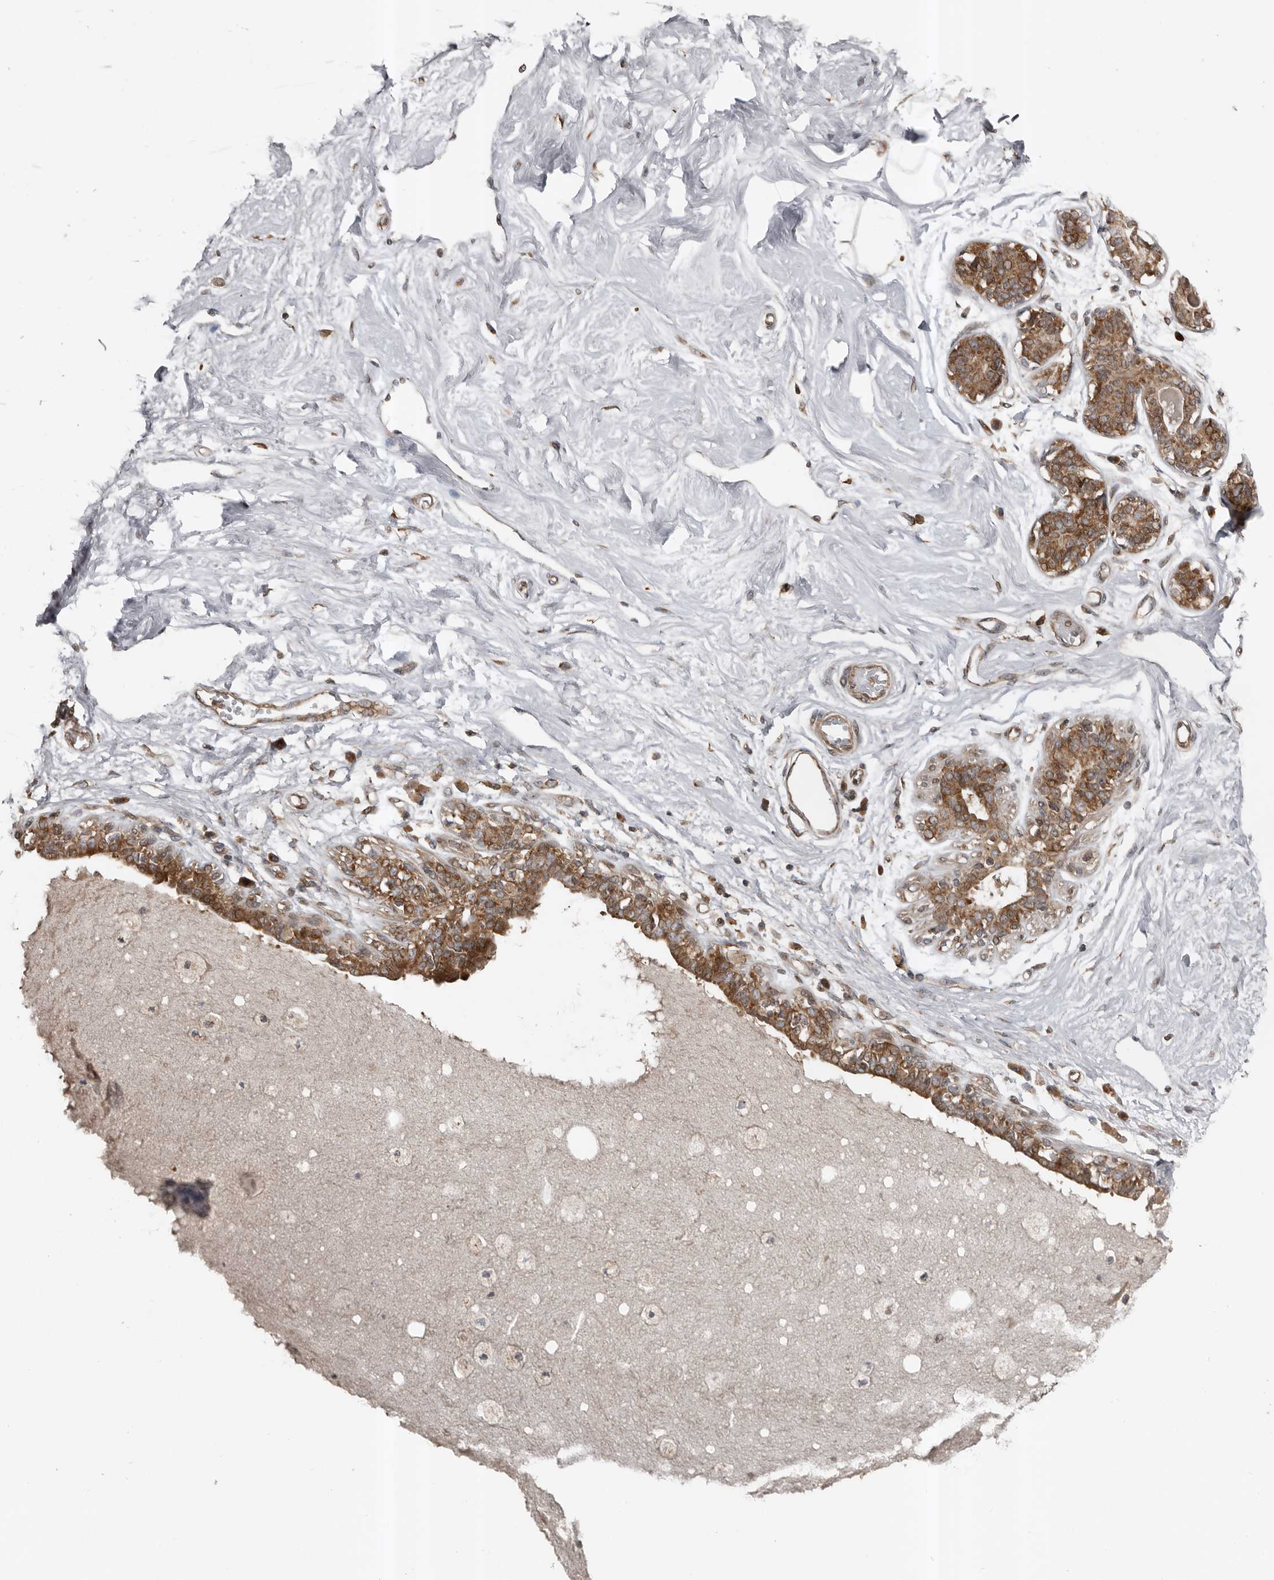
{"staining": {"intensity": "negative", "quantity": "none", "location": "none"}, "tissue": "breast", "cell_type": "Adipocytes", "image_type": "normal", "snomed": [{"axis": "morphology", "description": "Normal tissue, NOS"}, {"axis": "topography", "description": "Breast"}], "caption": "DAB (3,3'-diaminobenzidine) immunohistochemical staining of benign human breast shows no significant positivity in adipocytes. (DAB (3,3'-diaminobenzidine) immunohistochemistry, high magnification).", "gene": "CCDC190", "patient": {"sex": "female", "age": 45}}